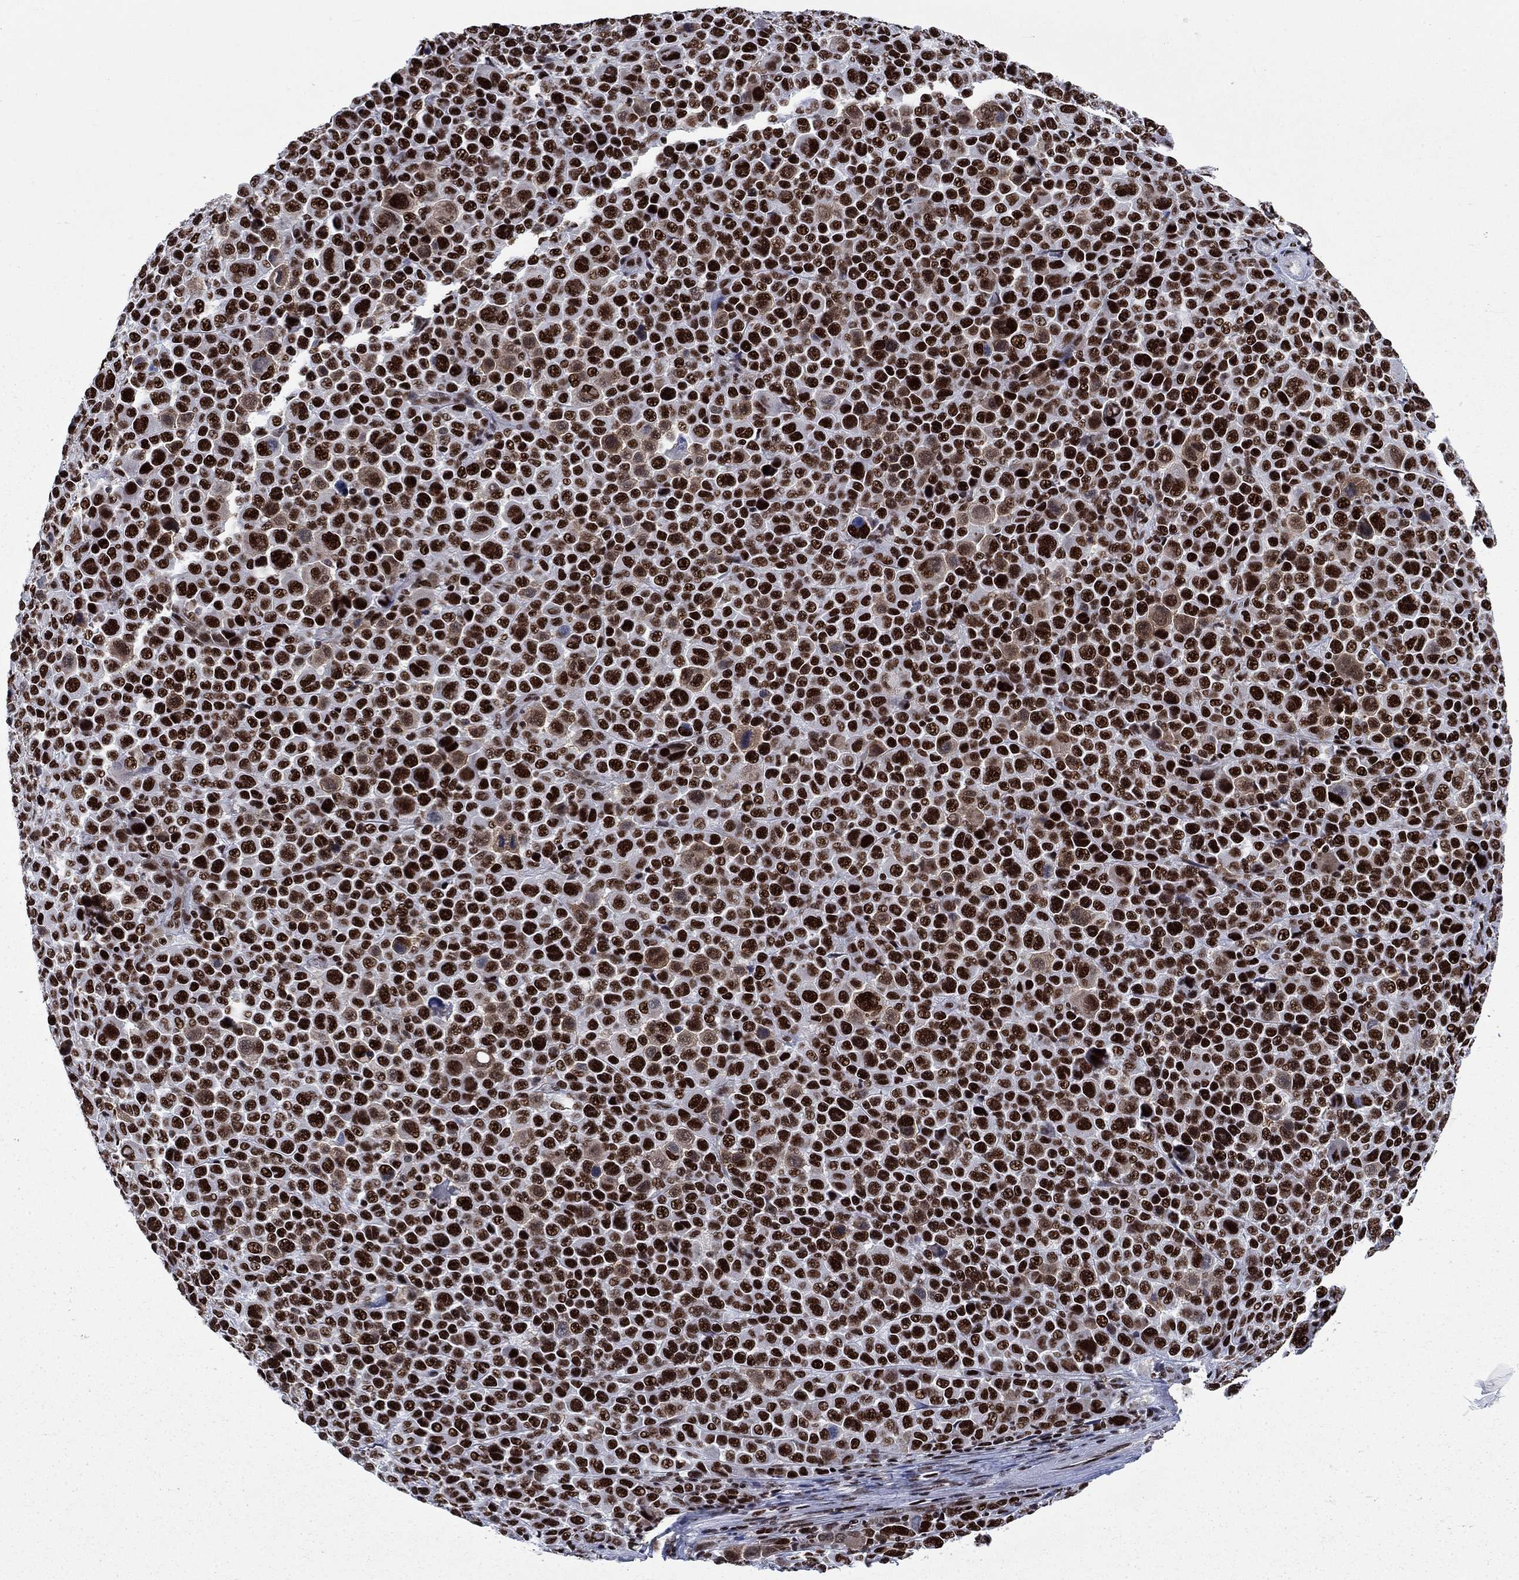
{"staining": {"intensity": "strong", "quantity": ">75%", "location": "nuclear"}, "tissue": "melanoma", "cell_type": "Tumor cells", "image_type": "cancer", "snomed": [{"axis": "morphology", "description": "Malignant melanoma, NOS"}, {"axis": "topography", "description": "Skin"}], "caption": "Malignant melanoma stained with immunohistochemistry reveals strong nuclear positivity in about >75% of tumor cells. (IHC, brightfield microscopy, high magnification).", "gene": "RPRD1B", "patient": {"sex": "female", "age": 57}}